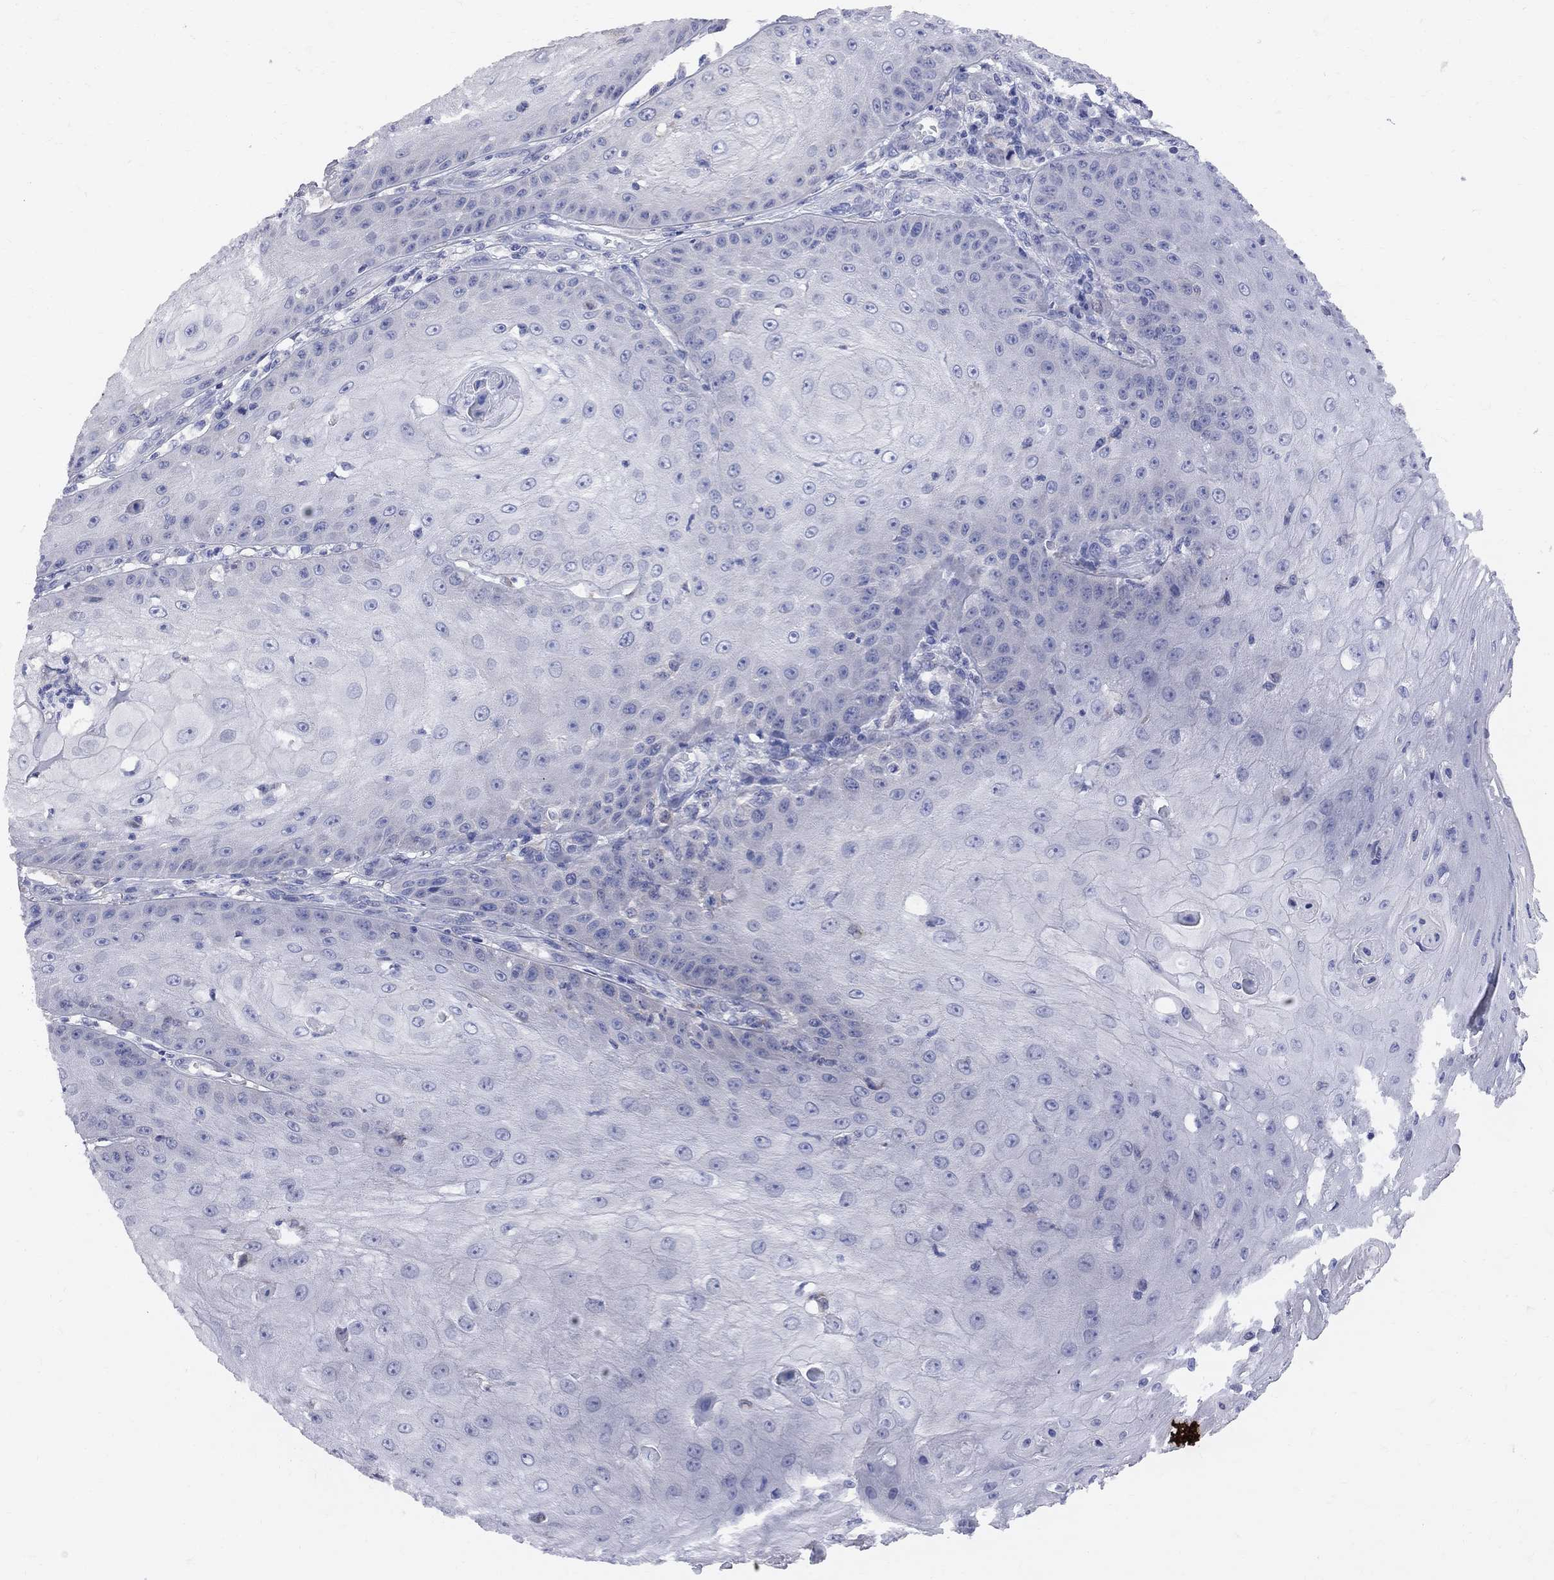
{"staining": {"intensity": "negative", "quantity": "none", "location": "none"}, "tissue": "skin cancer", "cell_type": "Tumor cells", "image_type": "cancer", "snomed": [{"axis": "morphology", "description": "Squamous cell carcinoma, NOS"}, {"axis": "topography", "description": "Skin"}], "caption": "Human skin cancer stained for a protein using immunohistochemistry (IHC) shows no expression in tumor cells.", "gene": "CNOT11", "patient": {"sex": "male", "age": 70}}